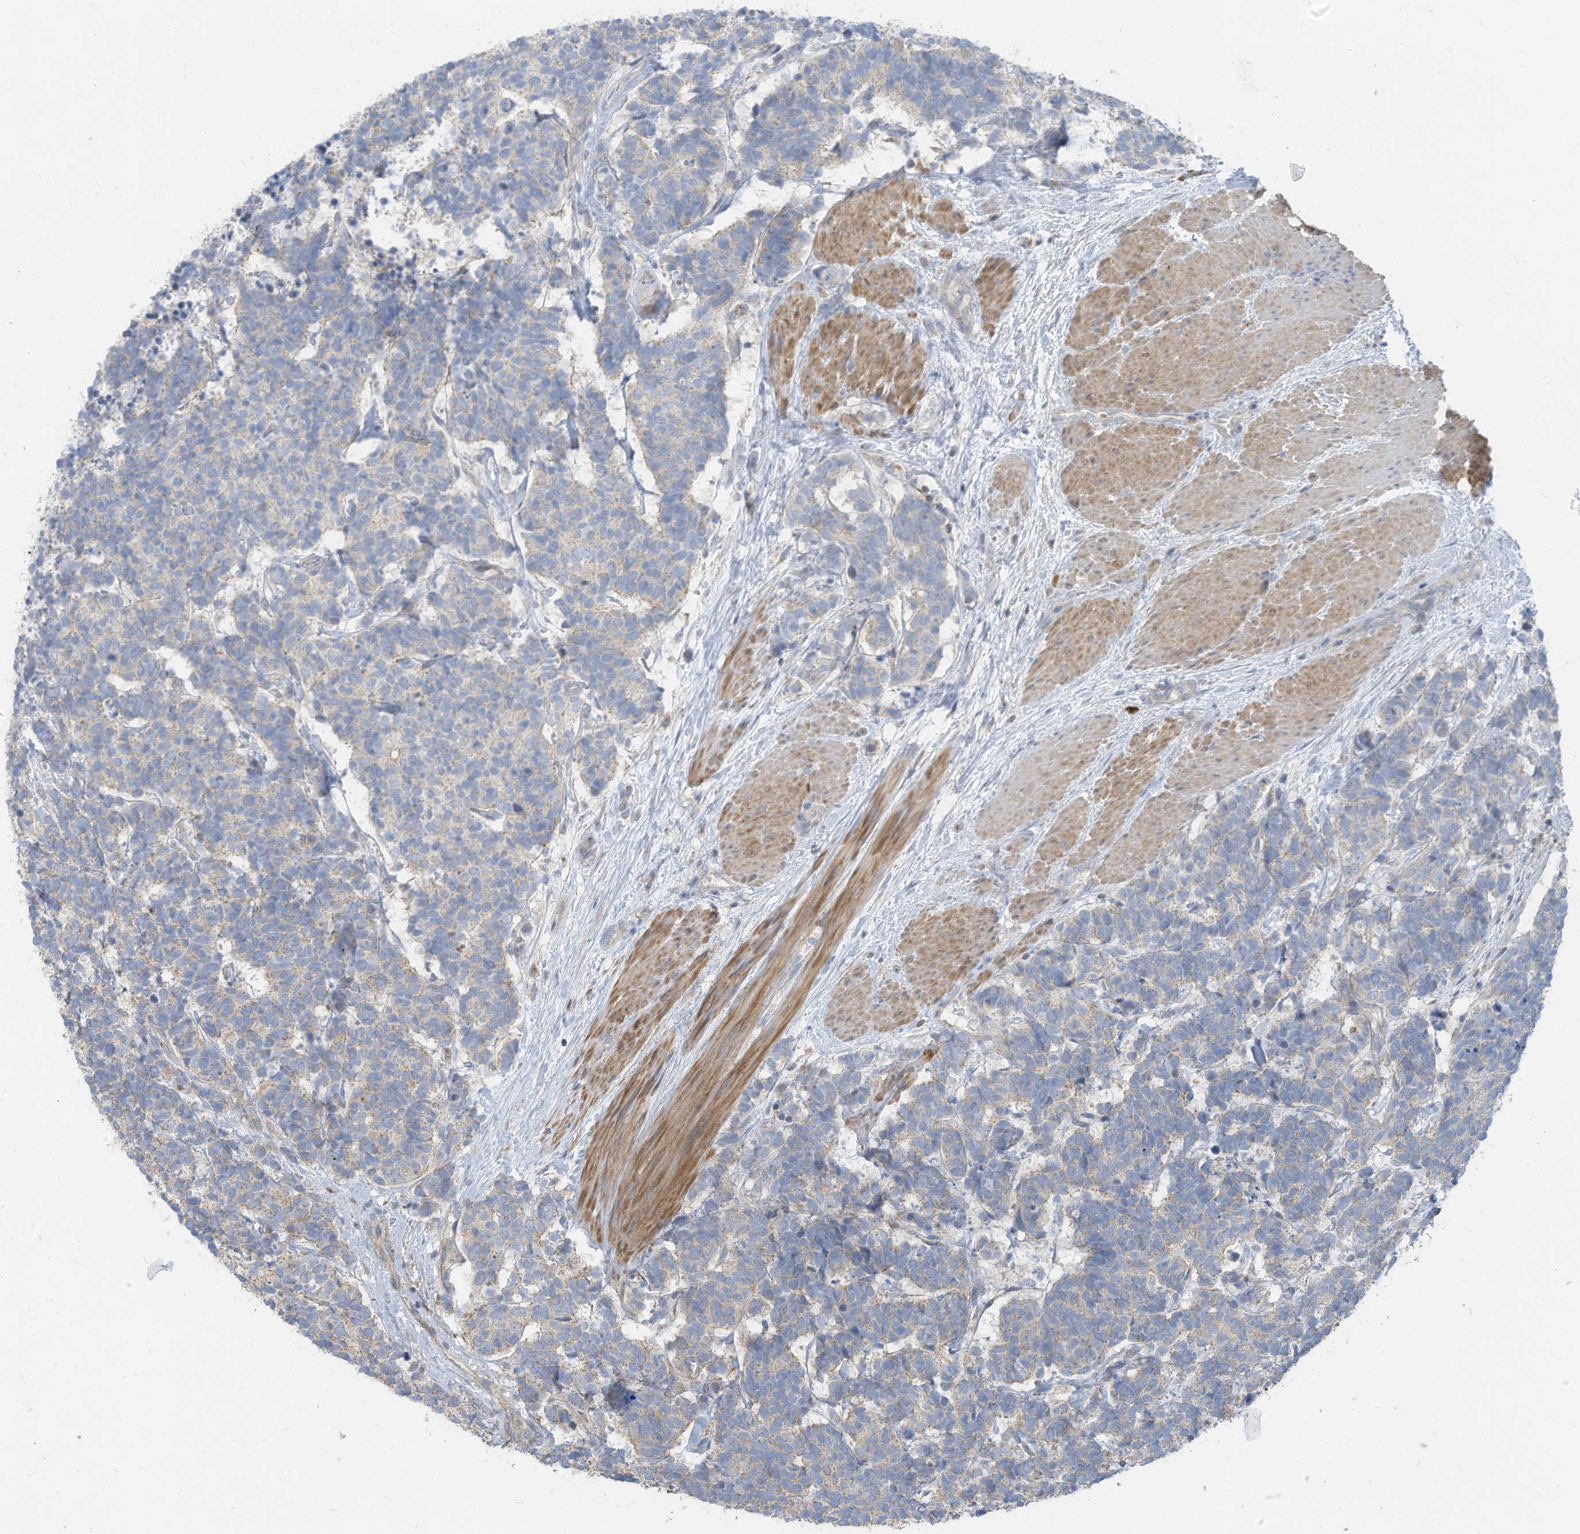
{"staining": {"intensity": "negative", "quantity": "none", "location": "none"}, "tissue": "carcinoid", "cell_type": "Tumor cells", "image_type": "cancer", "snomed": [{"axis": "morphology", "description": "Carcinoma, NOS"}, {"axis": "morphology", "description": "Carcinoid, malignant, NOS"}, {"axis": "topography", "description": "Urinary bladder"}], "caption": "The IHC histopathology image has no significant staining in tumor cells of carcinoma tissue.", "gene": "GTPBP2", "patient": {"sex": "male", "age": 57}}